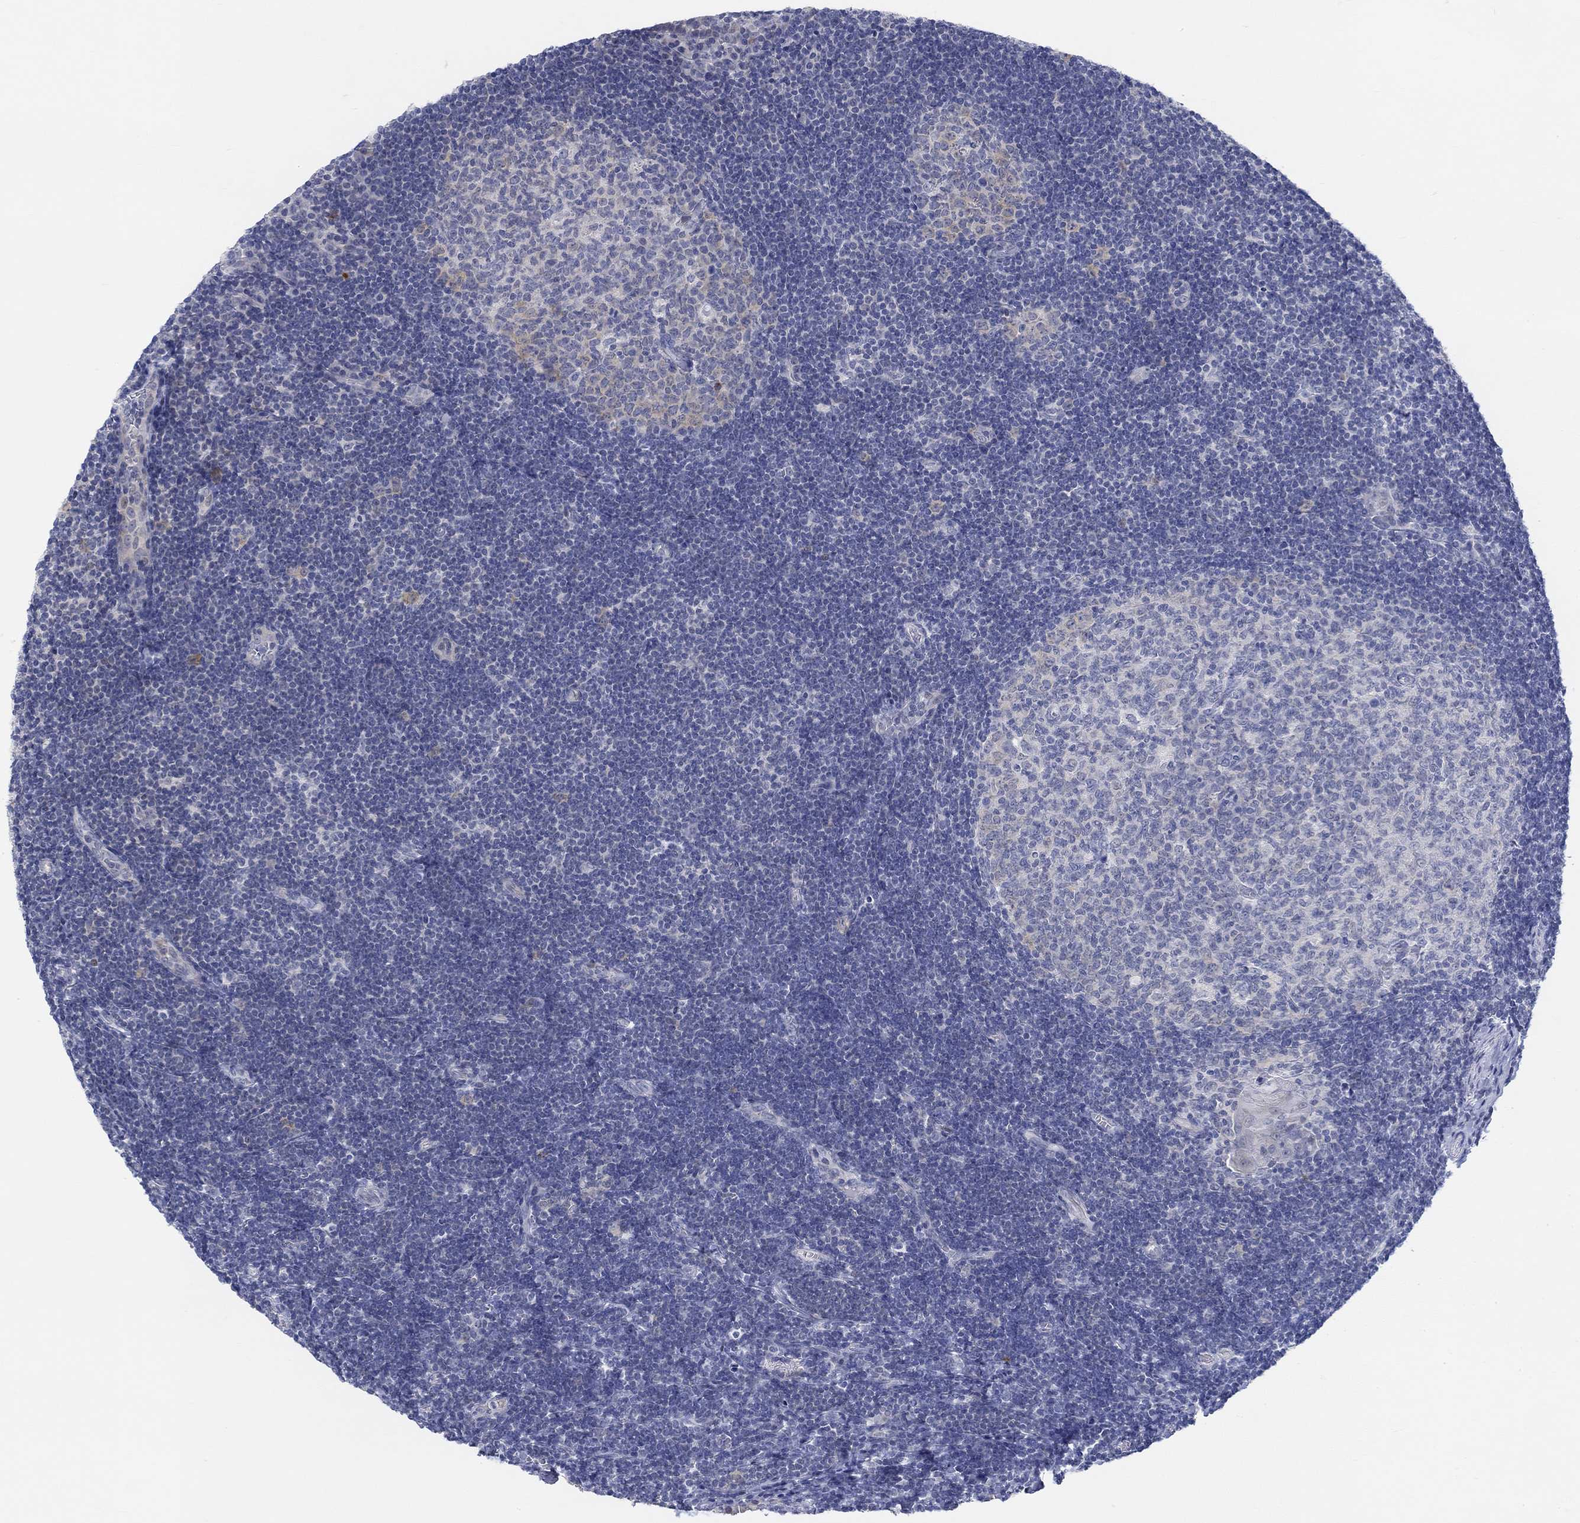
{"staining": {"intensity": "weak", "quantity": "<25%", "location": "cytoplasmic/membranous"}, "tissue": "tonsil", "cell_type": "Germinal center cells", "image_type": "normal", "snomed": [{"axis": "morphology", "description": "Normal tissue, NOS"}, {"axis": "topography", "description": "Tonsil"}], "caption": "A histopathology image of tonsil stained for a protein displays no brown staining in germinal center cells. The staining was performed using DAB (3,3'-diaminobenzidine) to visualize the protein expression in brown, while the nuclei were stained in blue with hematoxylin (Magnification: 20x).", "gene": "SNTG2", "patient": {"sex": "female", "age": 13}}